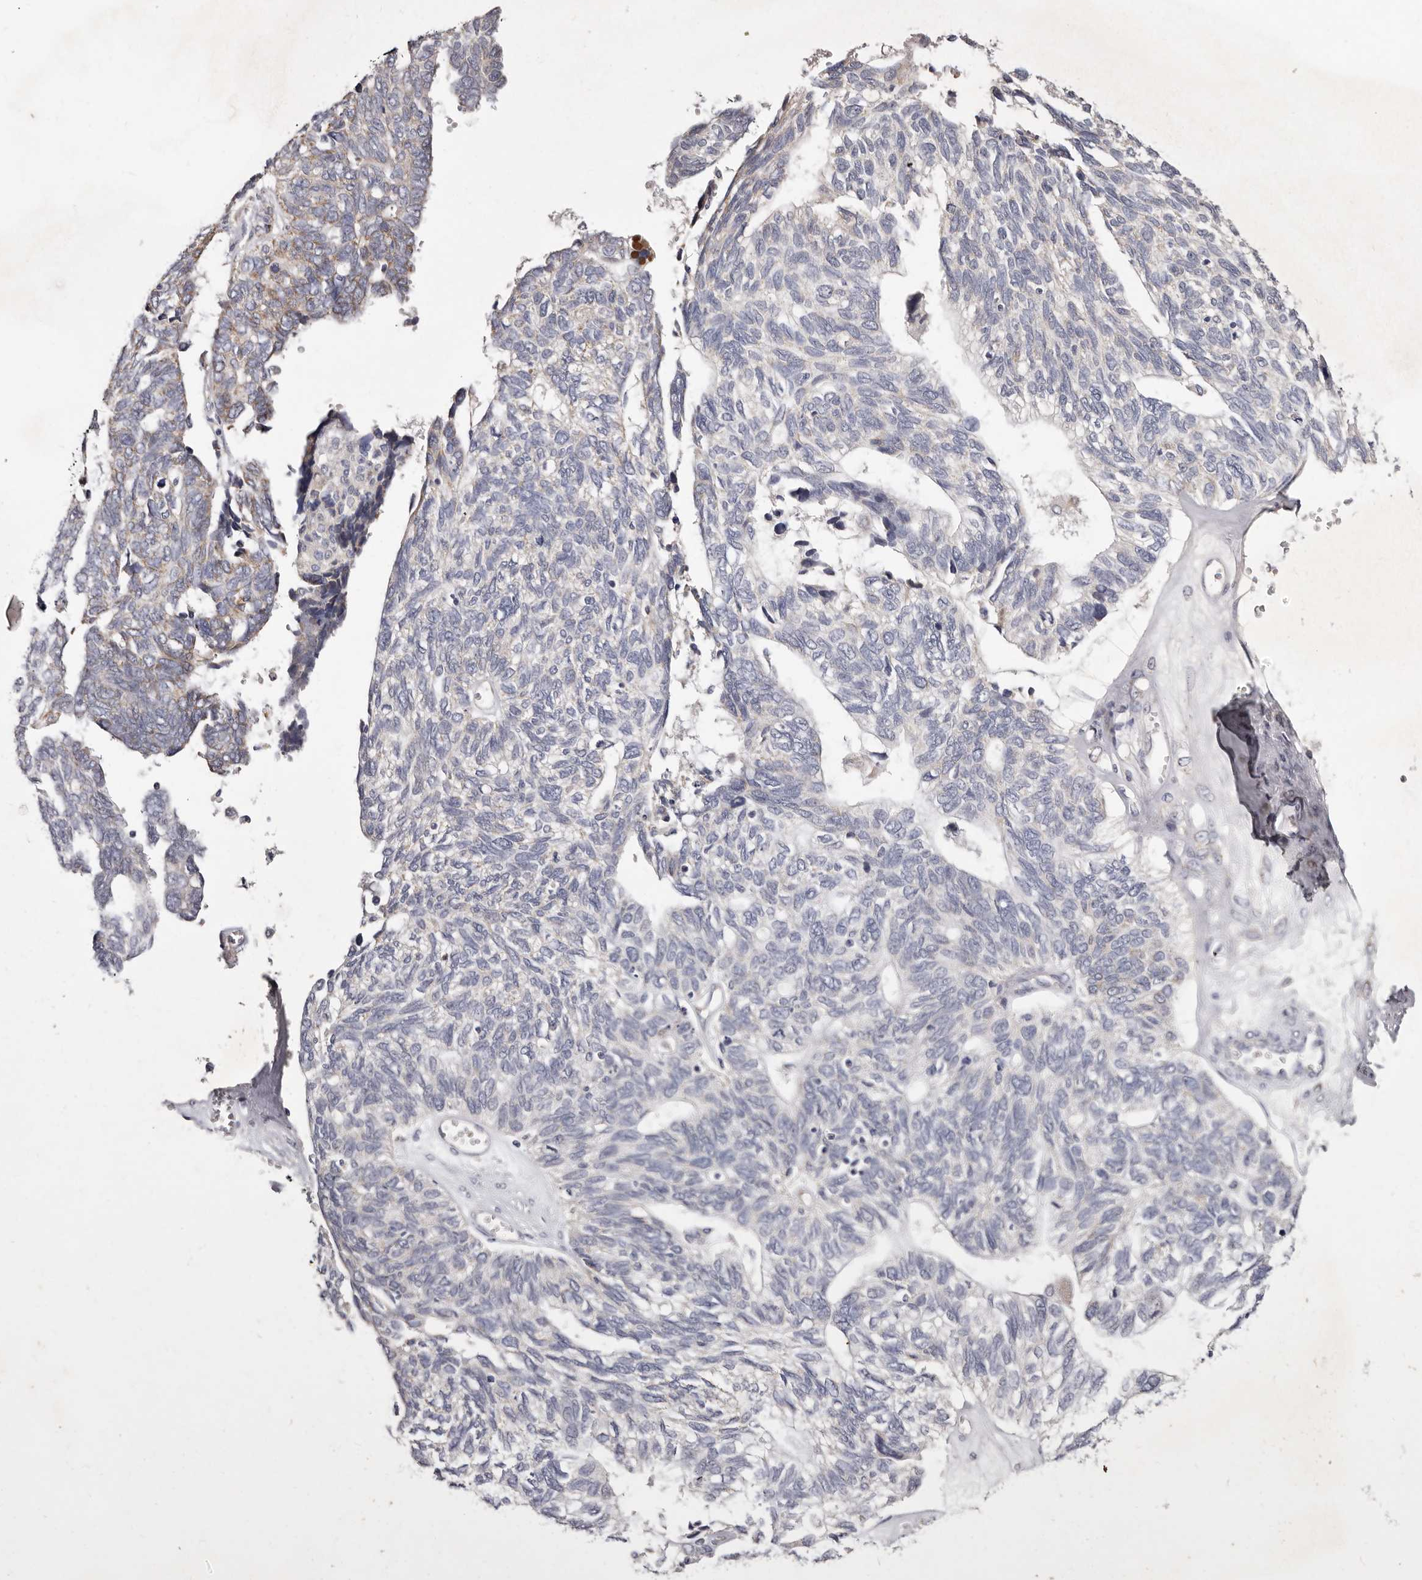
{"staining": {"intensity": "weak", "quantity": "<25%", "location": "cytoplasmic/membranous"}, "tissue": "ovarian cancer", "cell_type": "Tumor cells", "image_type": "cancer", "snomed": [{"axis": "morphology", "description": "Cystadenocarcinoma, serous, NOS"}, {"axis": "topography", "description": "Ovary"}], "caption": "DAB immunohistochemical staining of human ovarian cancer displays no significant staining in tumor cells. (Stains: DAB (3,3'-diaminobenzidine) immunohistochemistry (IHC) with hematoxylin counter stain, Microscopy: brightfield microscopy at high magnification).", "gene": "SPTA1", "patient": {"sex": "female", "age": 79}}